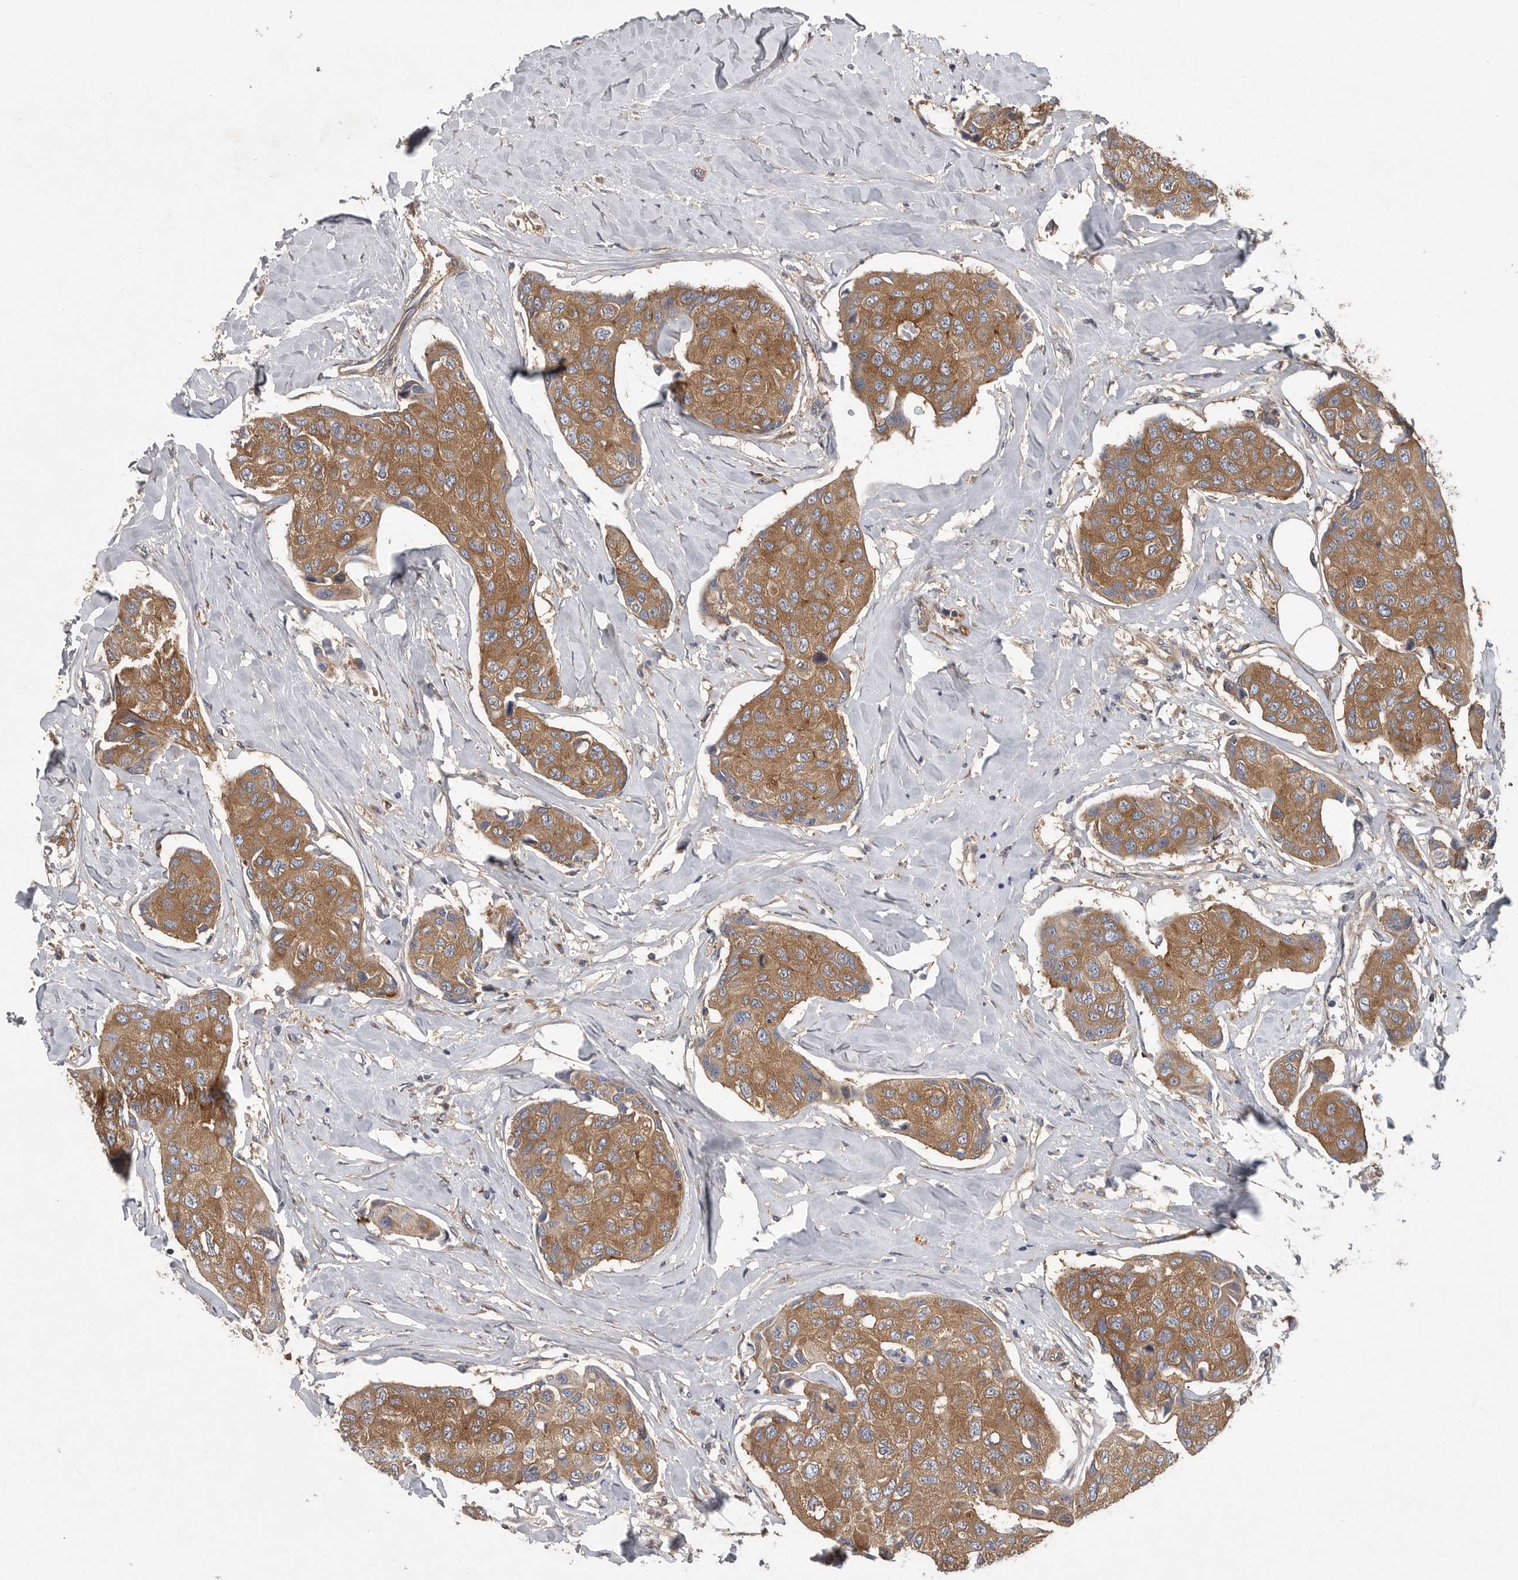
{"staining": {"intensity": "moderate", "quantity": ">75%", "location": "cytoplasmic/membranous"}, "tissue": "breast cancer", "cell_type": "Tumor cells", "image_type": "cancer", "snomed": [{"axis": "morphology", "description": "Duct carcinoma"}, {"axis": "topography", "description": "Breast"}], "caption": "Intraductal carcinoma (breast) stained with IHC displays moderate cytoplasmic/membranous staining in approximately >75% of tumor cells.", "gene": "OXR1", "patient": {"sex": "female", "age": 80}}